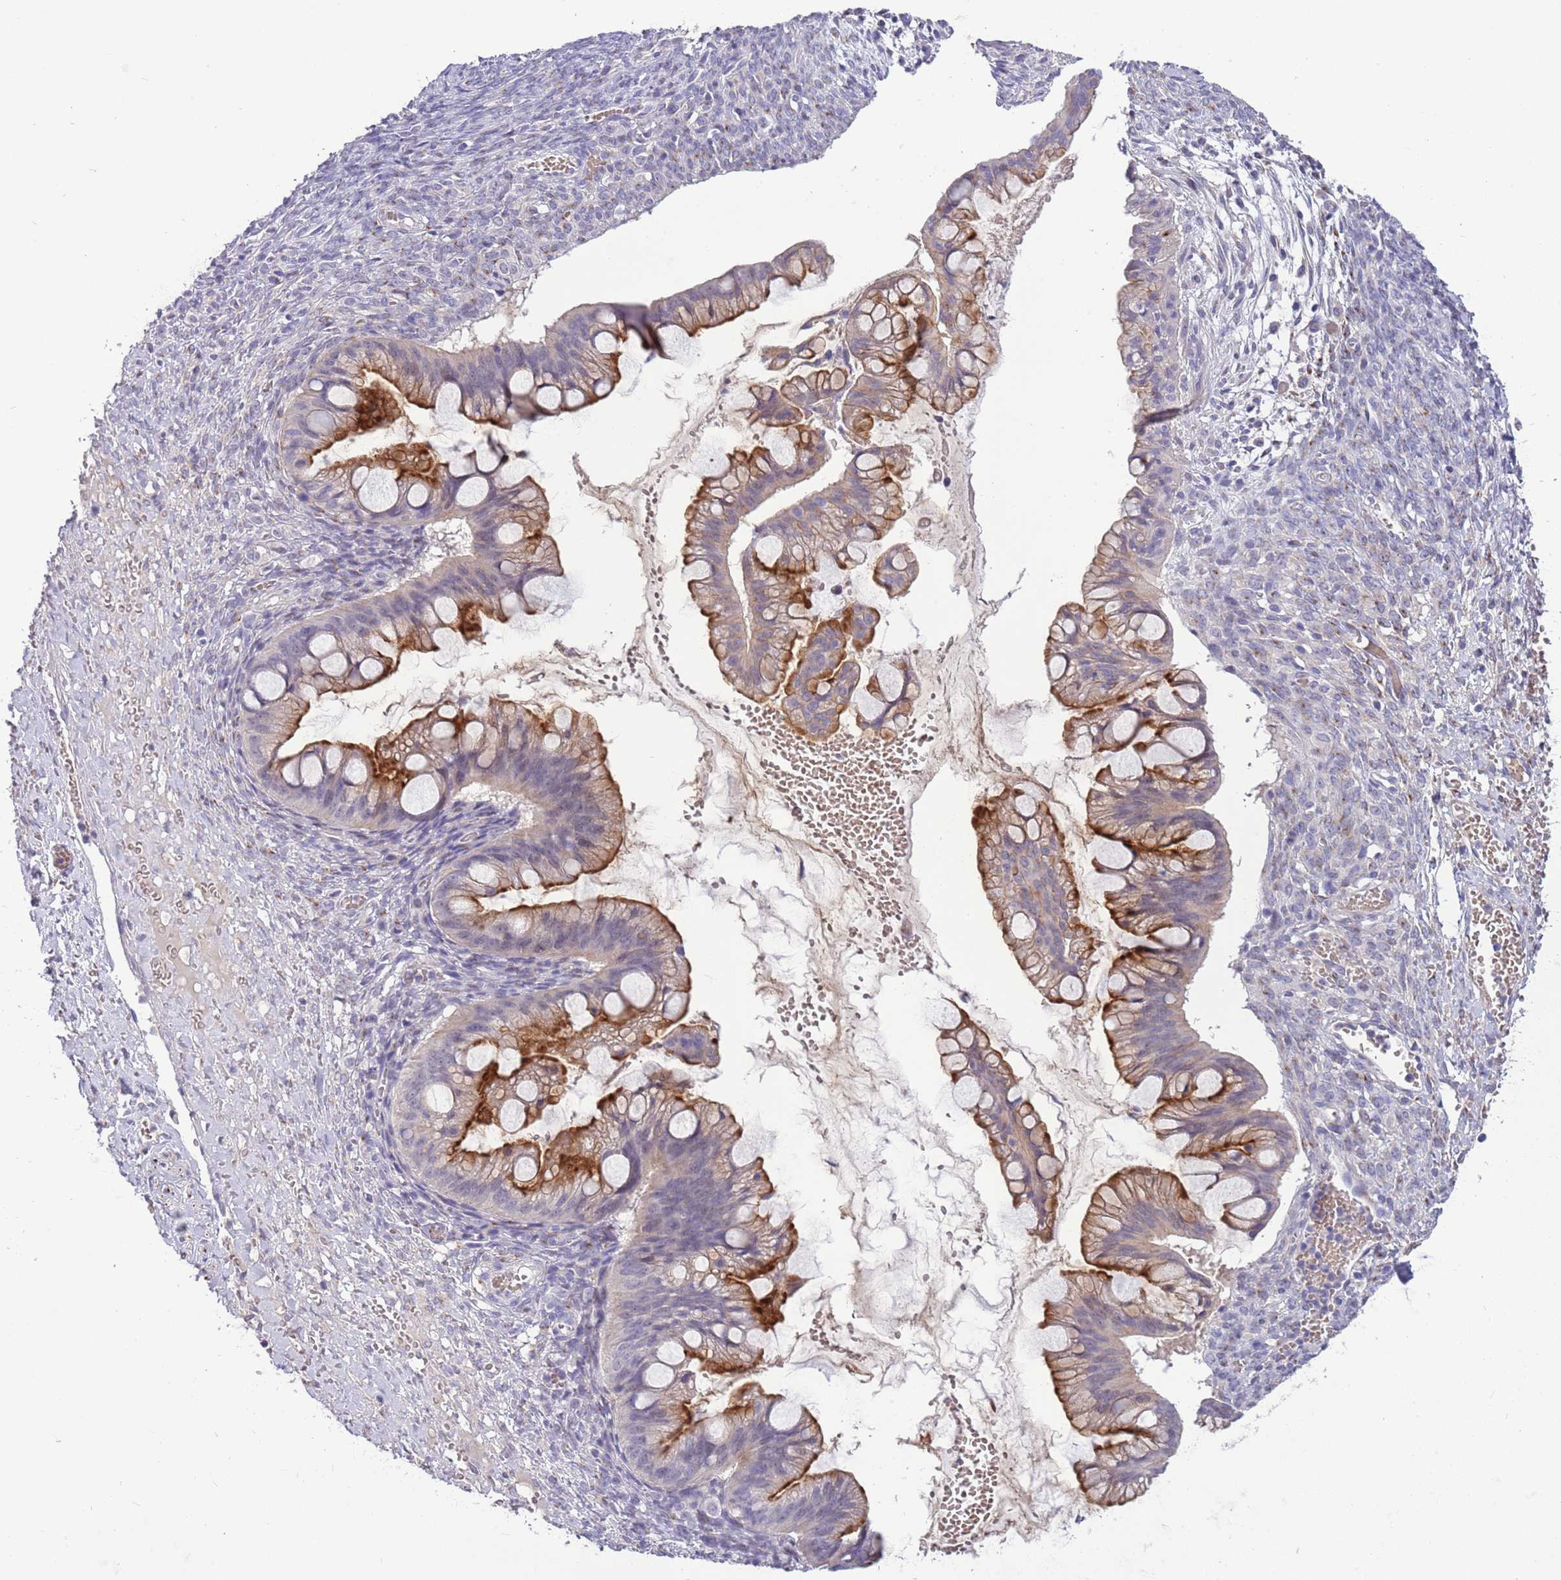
{"staining": {"intensity": "moderate", "quantity": "25%-75%", "location": "cytoplasmic/membranous"}, "tissue": "ovarian cancer", "cell_type": "Tumor cells", "image_type": "cancer", "snomed": [{"axis": "morphology", "description": "Cystadenocarcinoma, mucinous, NOS"}, {"axis": "topography", "description": "Ovary"}], "caption": "Protein staining by immunohistochemistry shows moderate cytoplasmic/membranous staining in about 25%-75% of tumor cells in ovarian cancer (mucinous cystadenocarcinoma).", "gene": "CFAP73", "patient": {"sex": "female", "age": 73}}